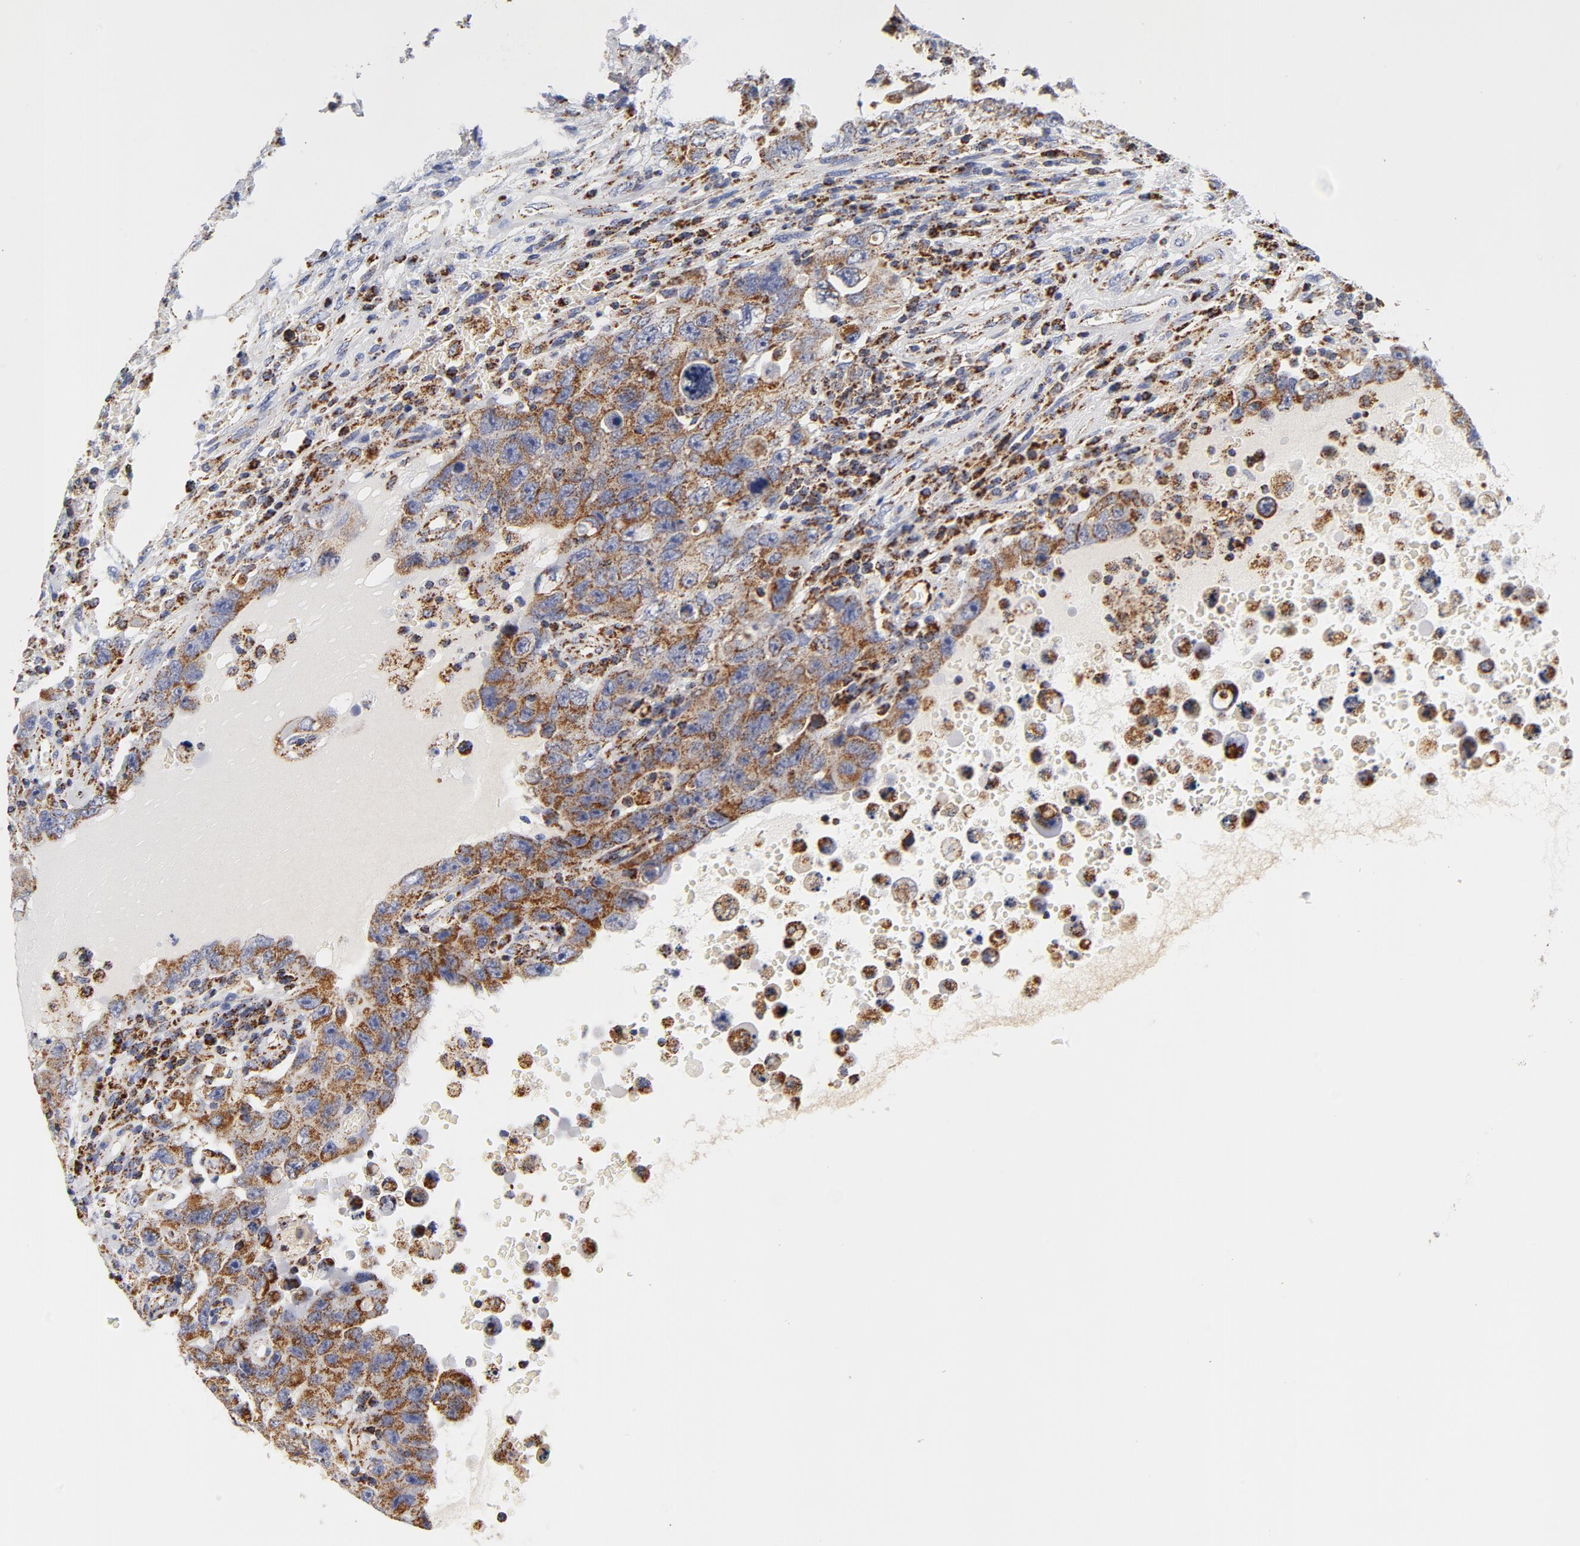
{"staining": {"intensity": "moderate", "quantity": ">75%", "location": "cytoplasmic/membranous"}, "tissue": "testis cancer", "cell_type": "Tumor cells", "image_type": "cancer", "snomed": [{"axis": "morphology", "description": "Carcinoma, Embryonal, NOS"}, {"axis": "topography", "description": "Testis"}], "caption": "Immunohistochemical staining of testis cancer (embryonal carcinoma) shows medium levels of moderate cytoplasmic/membranous positivity in about >75% of tumor cells.", "gene": "ECHS1", "patient": {"sex": "male", "age": 26}}